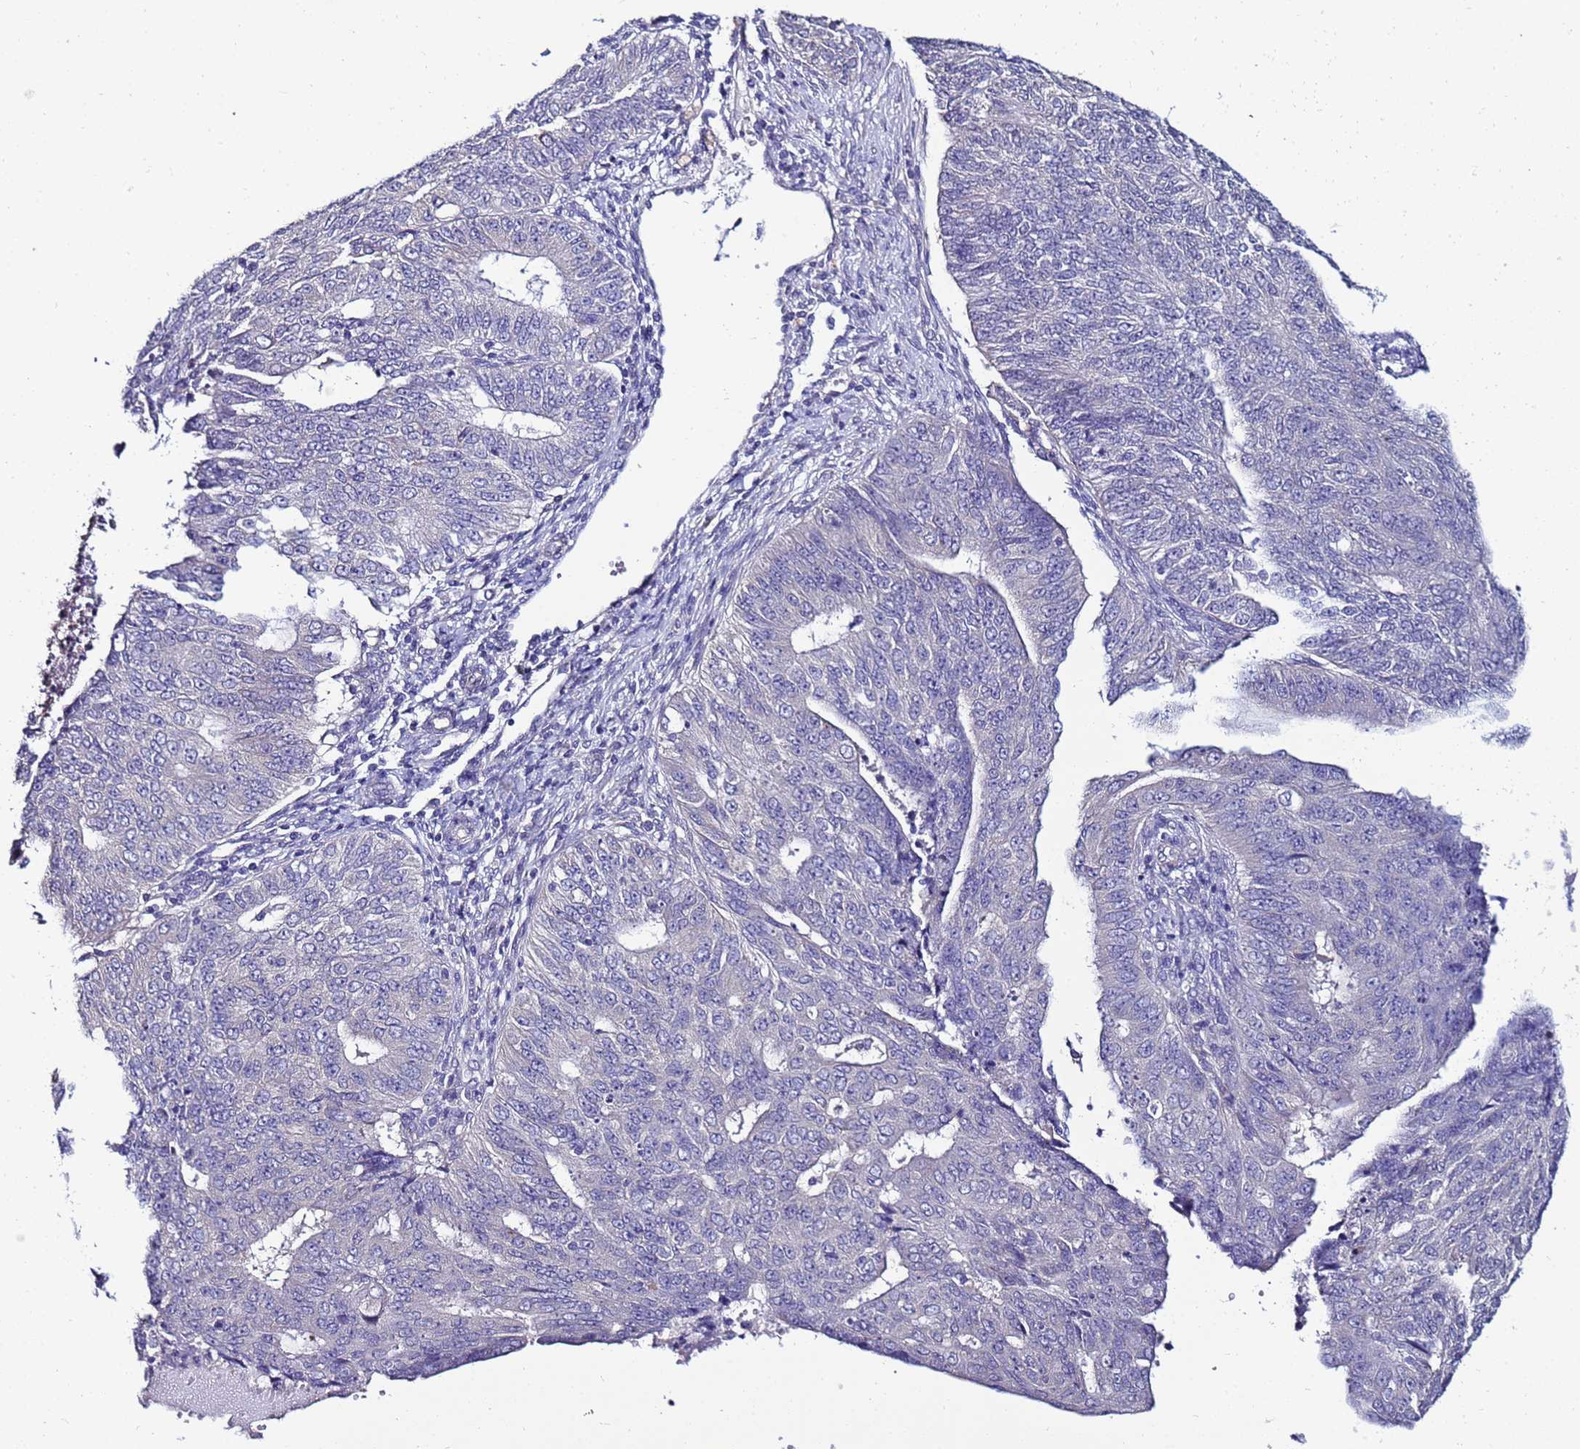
{"staining": {"intensity": "negative", "quantity": "none", "location": "none"}, "tissue": "endometrial cancer", "cell_type": "Tumor cells", "image_type": "cancer", "snomed": [{"axis": "morphology", "description": "Adenocarcinoma, NOS"}, {"axis": "topography", "description": "Endometrium"}], "caption": "Protein analysis of adenocarcinoma (endometrial) reveals no significant staining in tumor cells.", "gene": "FAM166B", "patient": {"sex": "female", "age": 32}}